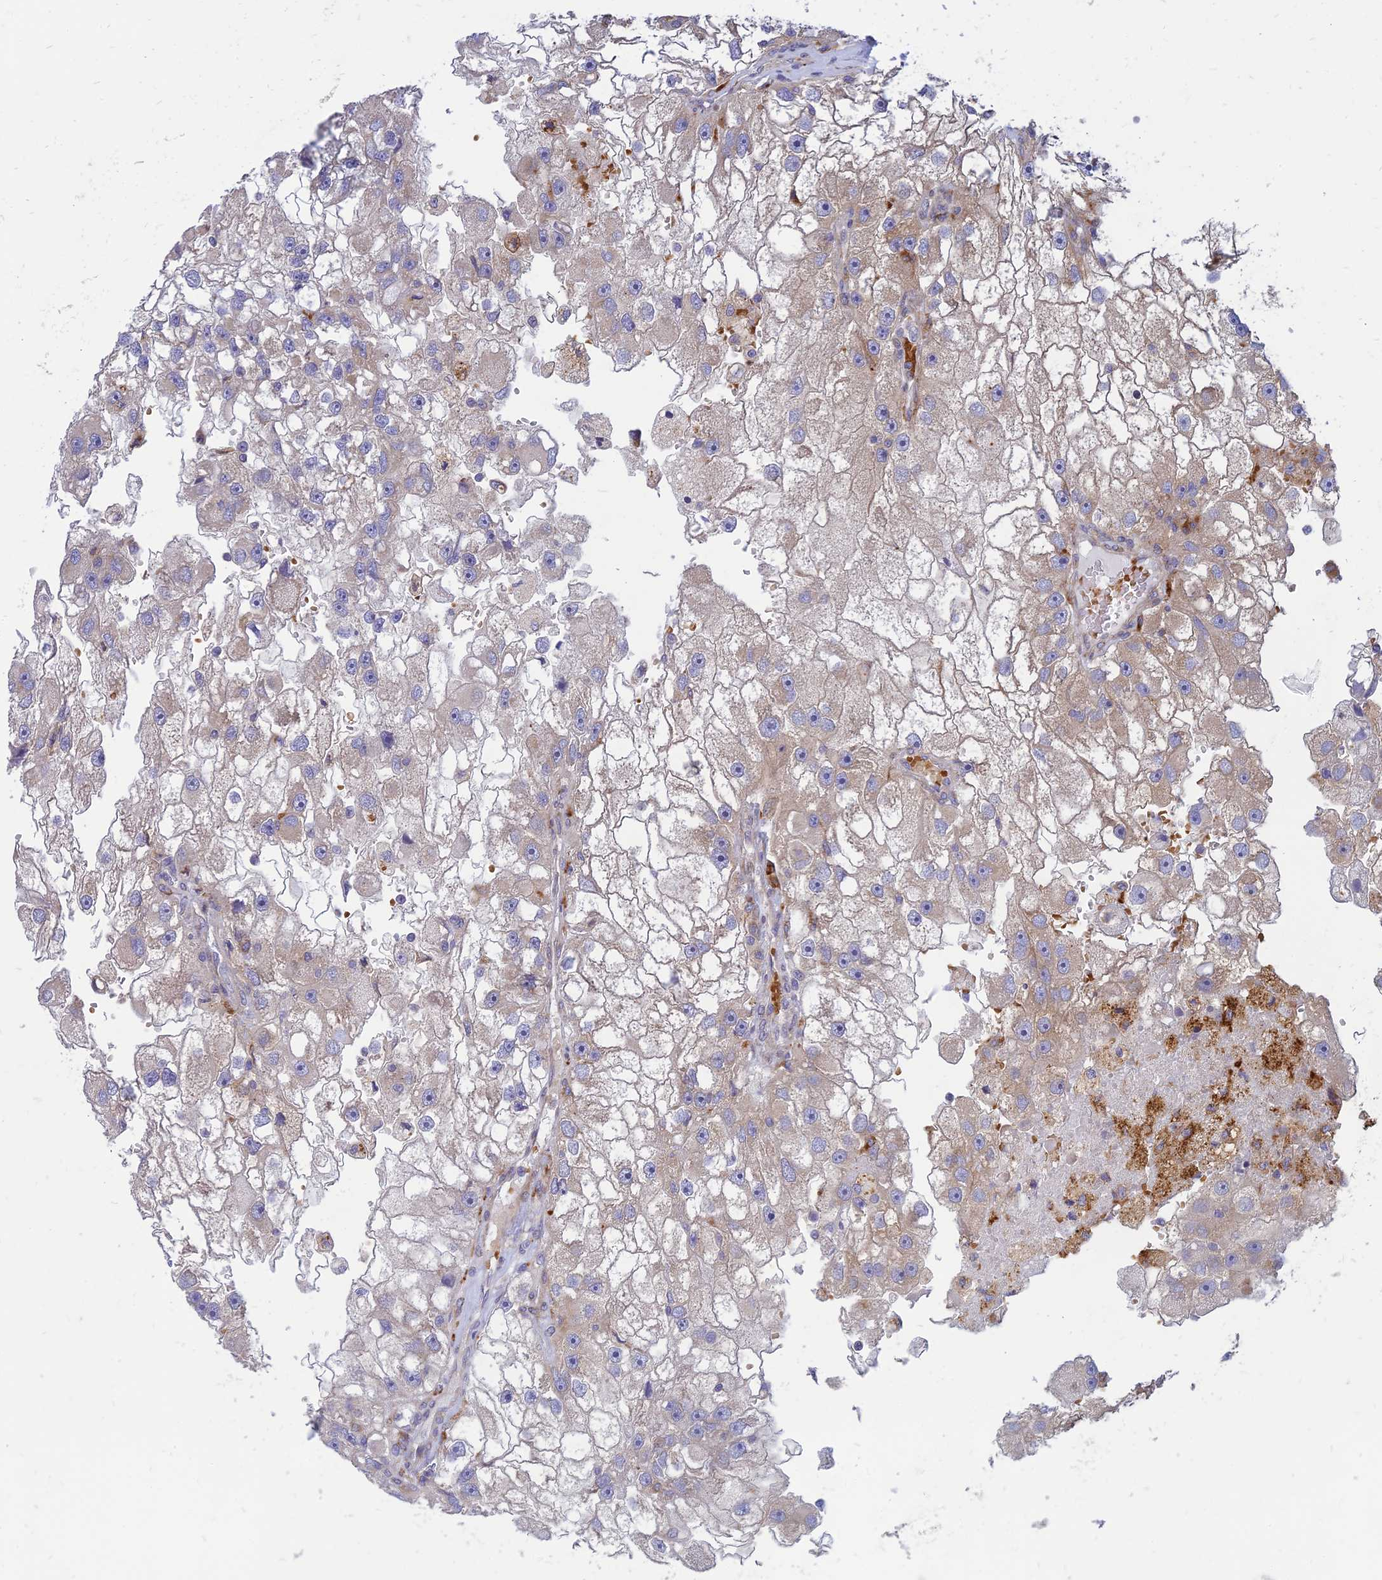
{"staining": {"intensity": "weak", "quantity": "<25%", "location": "cytoplasmic/membranous"}, "tissue": "renal cancer", "cell_type": "Tumor cells", "image_type": "cancer", "snomed": [{"axis": "morphology", "description": "Adenocarcinoma, NOS"}, {"axis": "topography", "description": "Kidney"}], "caption": "Micrograph shows no significant protein positivity in tumor cells of renal adenocarcinoma.", "gene": "PHKA2", "patient": {"sex": "male", "age": 63}}